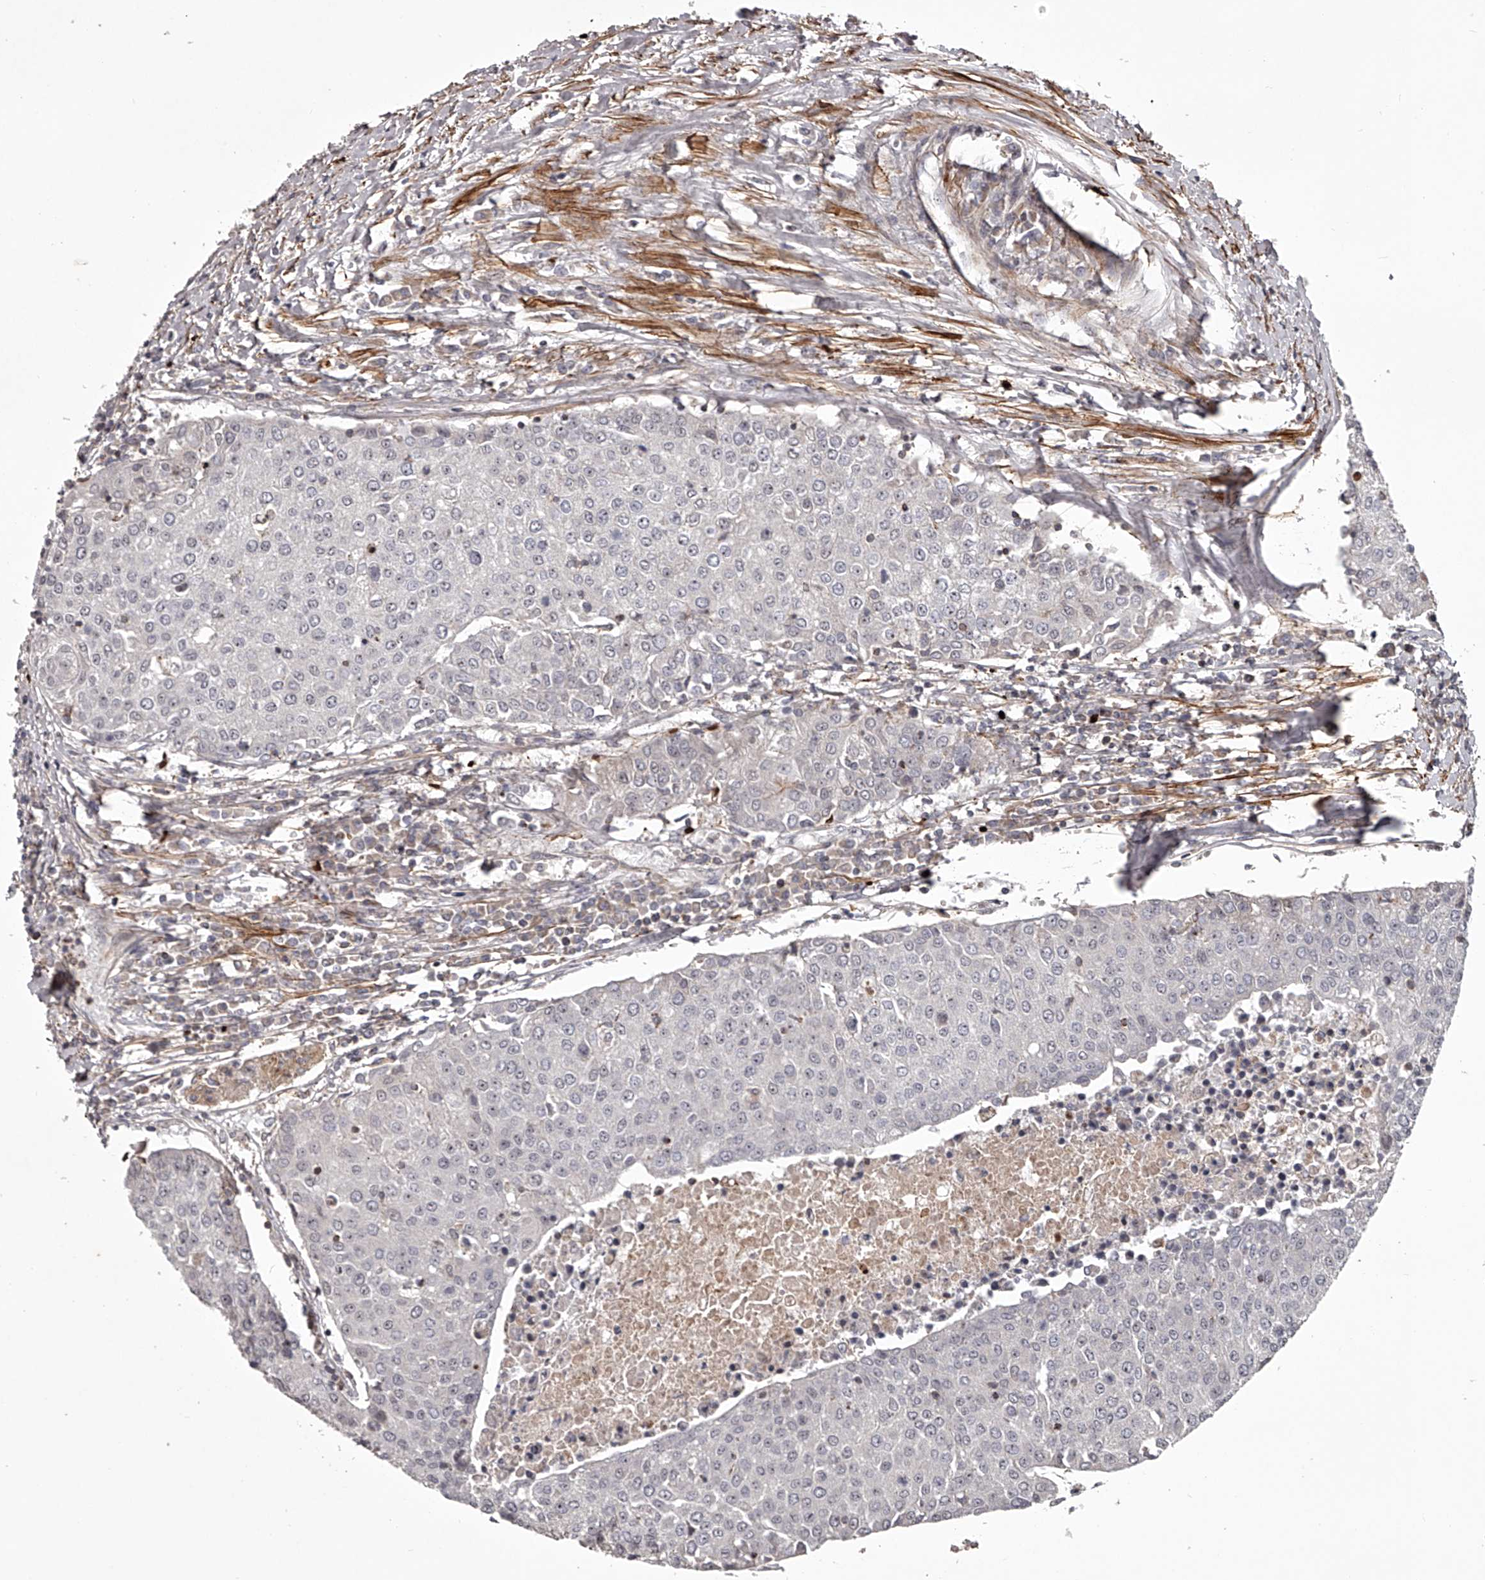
{"staining": {"intensity": "negative", "quantity": "none", "location": "none"}, "tissue": "urothelial cancer", "cell_type": "Tumor cells", "image_type": "cancer", "snomed": [{"axis": "morphology", "description": "Urothelial carcinoma, High grade"}, {"axis": "topography", "description": "Urinary bladder"}], "caption": "Protein analysis of urothelial carcinoma (high-grade) reveals no significant expression in tumor cells.", "gene": "RRP36", "patient": {"sex": "female", "age": 85}}